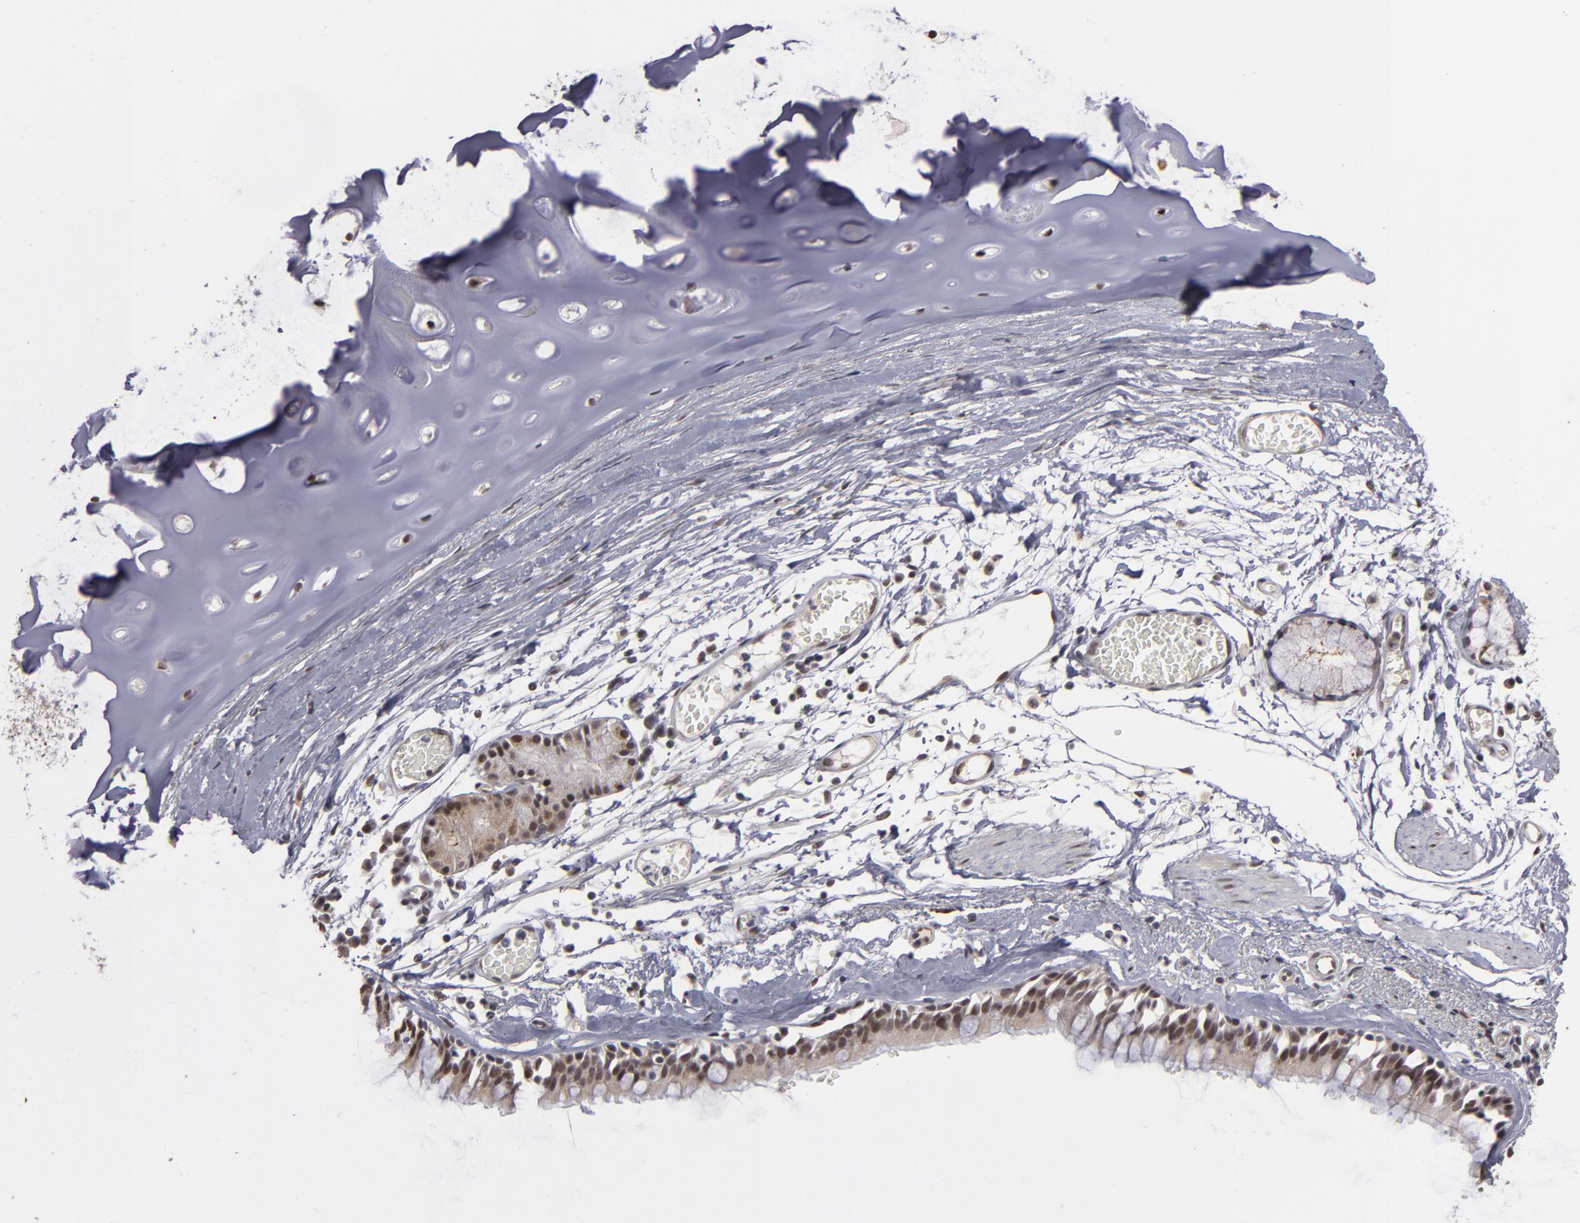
{"staining": {"intensity": "moderate", "quantity": "25%-75%", "location": "nuclear"}, "tissue": "bronchus", "cell_type": "Respiratory epithelial cells", "image_type": "normal", "snomed": [{"axis": "morphology", "description": "Normal tissue, NOS"}, {"axis": "topography", "description": "Bronchus"}, {"axis": "topography", "description": "Lung"}], "caption": "Protein staining reveals moderate nuclear staining in approximately 25%-75% of respiratory epithelial cells in benign bronchus.", "gene": "ZNF75A", "patient": {"sex": "female", "age": 56}}